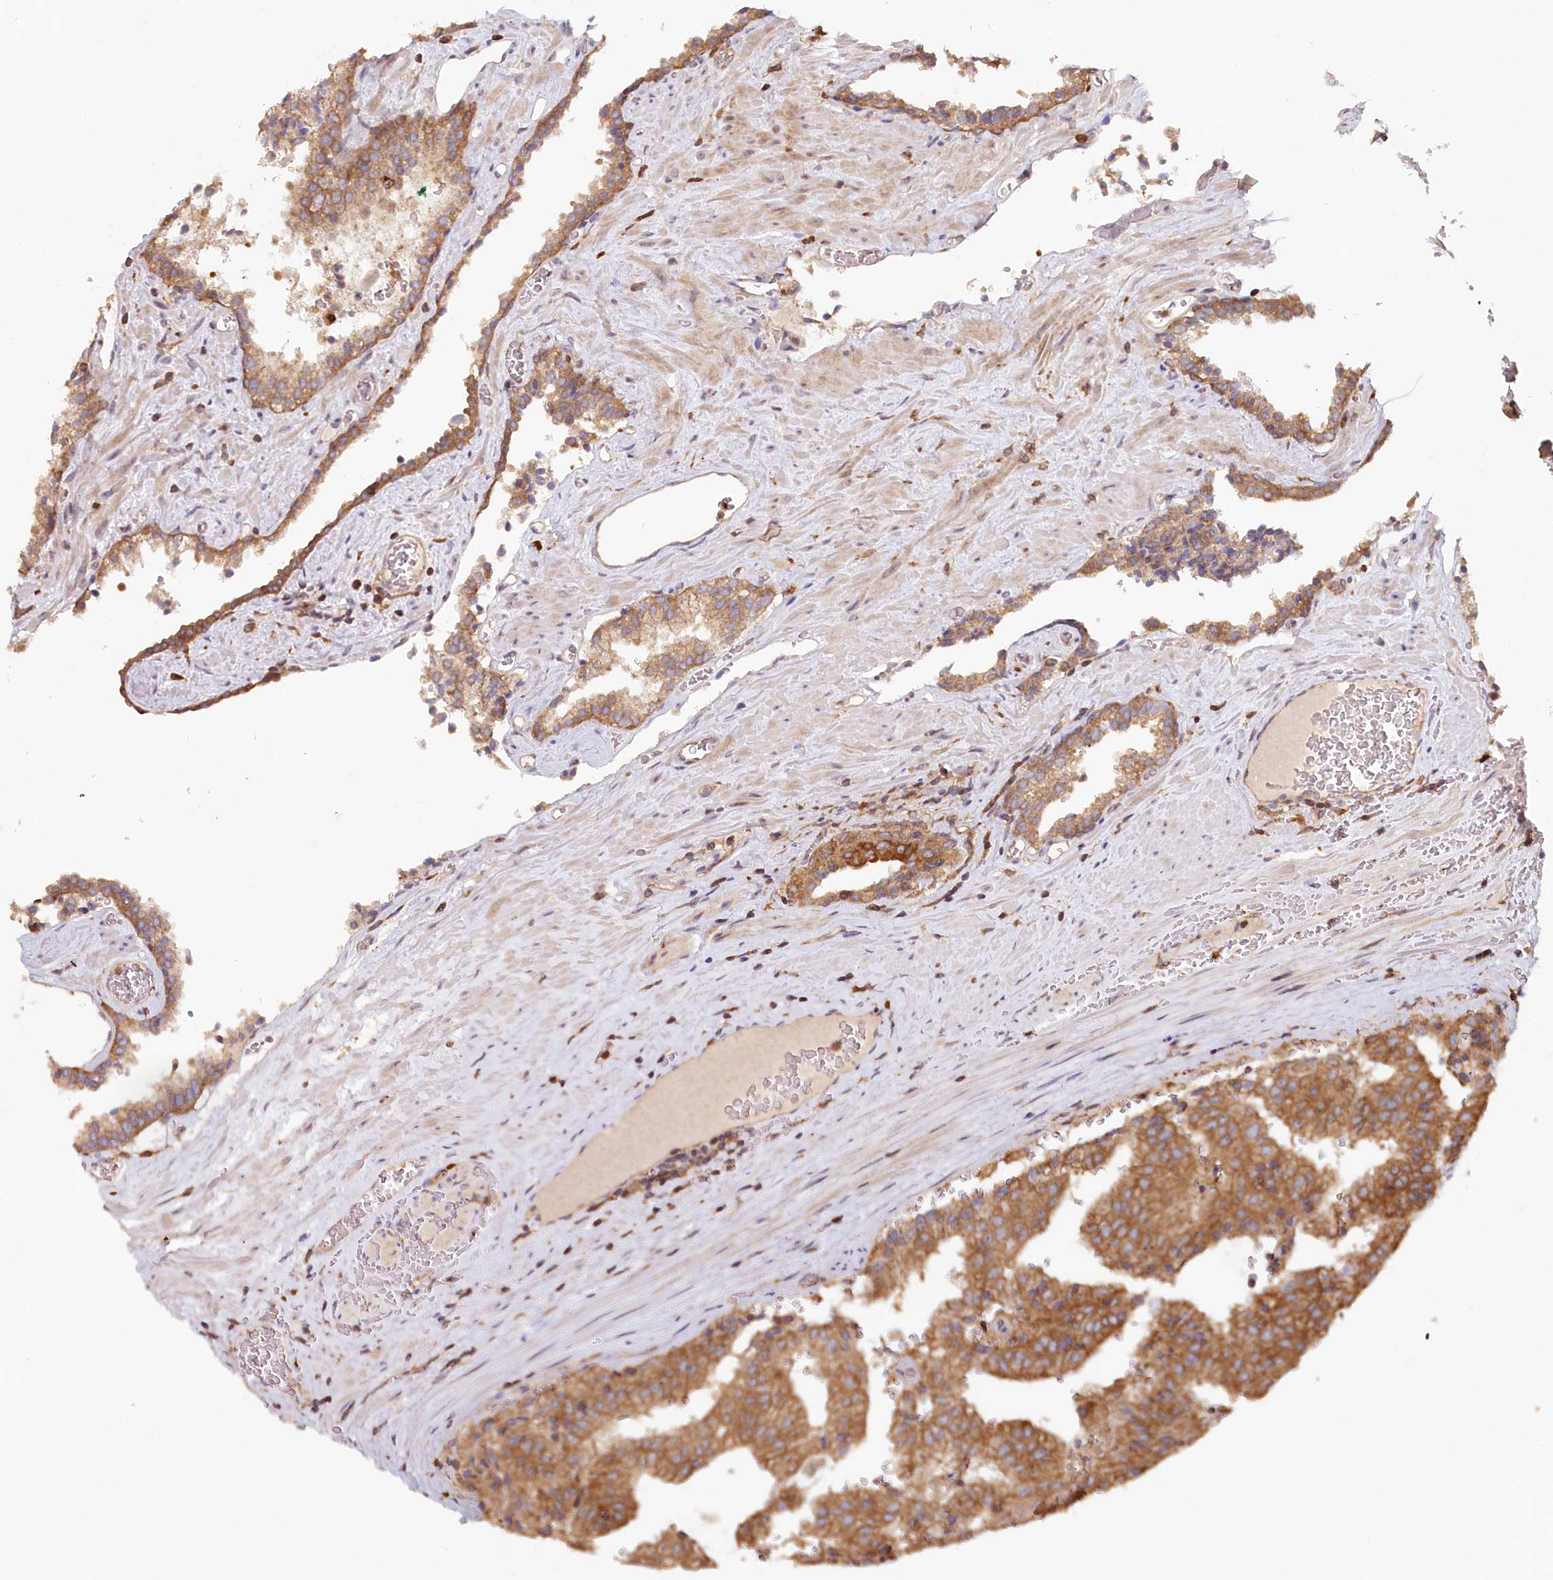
{"staining": {"intensity": "moderate", "quantity": ">75%", "location": "cytoplasmic/membranous"}, "tissue": "prostate cancer", "cell_type": "Tumor cells", "image_type": "cancer", "snomed": [{"axis": "morphology", "description": "Adenocarcinoma, High grade"}, {"axis": "topography", "description": "Prostate"}], "caption": "Approximately >75% of tumor cells in prostate high-grade adenocarcinoma reveal moderate cytoplasmic/membranous protein positivity as visualized by brown immunohistochemical staining.", "gene": "HAL", "patient": {"sex": "male", "age": 68}}